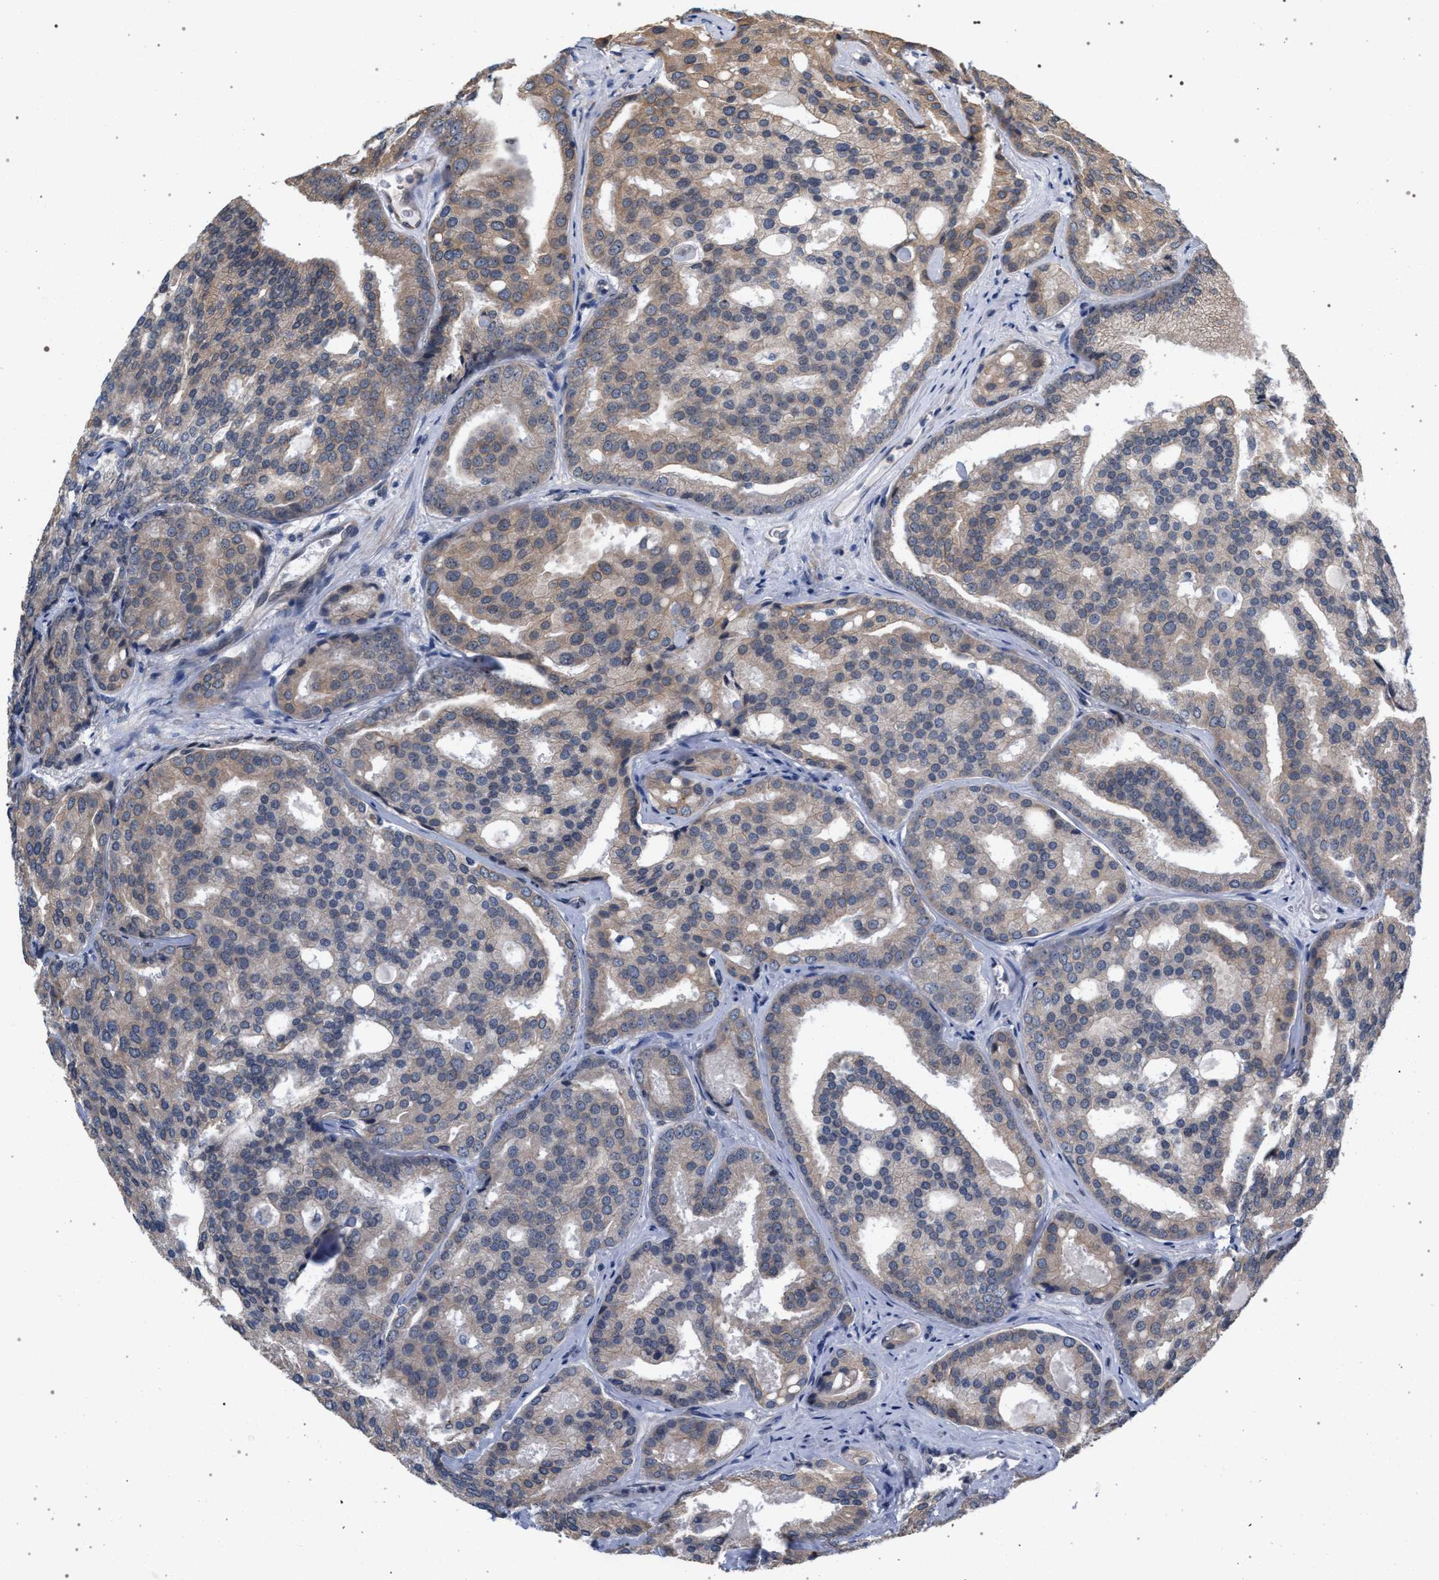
{"staining": {"intensity": "weak", "quantity": "25%-75%", "location": "cytoplasmic/membranous"}, "tissue": "prostate cancer", "cell_type": "Tumor cells", "image_type": "cancer", "snomed": [{"axis": "morphology", "description": "Adenocarcinoma, High grade"}, {"axis": "topography", "description": "Prostate"}], "caption": "Prostate cancer (high-grade adenocarcinoma) stained with immunohistochemistry (IHC) displays weak cytoplasmic/membranous positivity in about 25%-75% of tumor cells. The protein is shown in brown color, while the nuclei are stained blue.", "gene": "ARPC5L", "patient": {"sex": "male", "age": 64}}